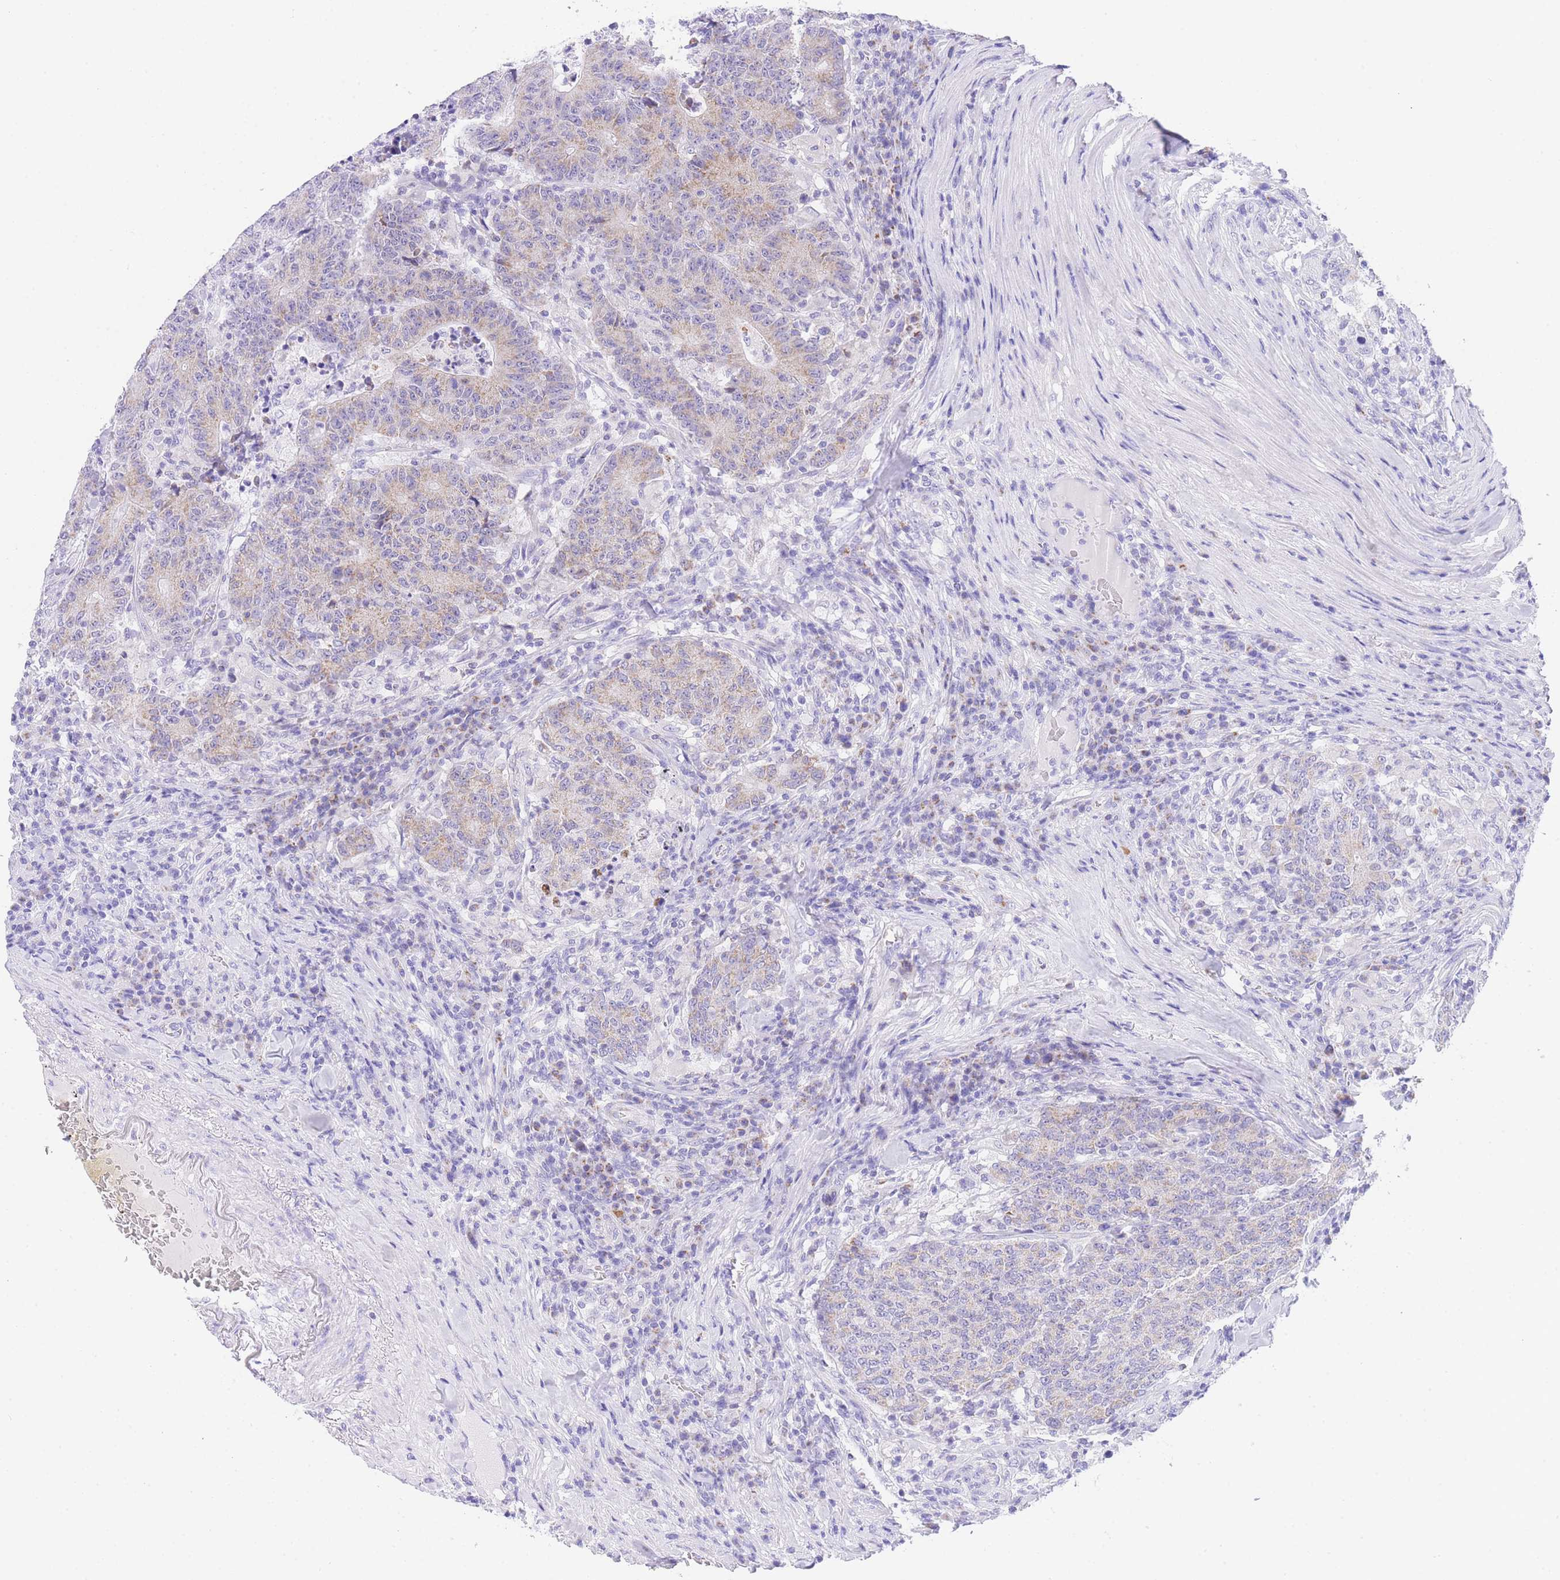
{"staining": {"intensity": "weak", "quantity": "25%-75%", "location": "cytoplasmic/membranous"}, "tissue": "colorectal cancer", "cell_type": "Tumor cells", "image_type": "cancer", "snomed": [{"axis": "morphology", "description": "Adenocarcinoma, NOS"}, {"axis": "topography", "description": "Colon"}], "caption": "About 25%-75% of tumor cells in human colorectal adenocarcinoma display weak cytoplasmic/membranous protein expression as visualized by brown immunohistochemical staining.", "gene": "NKD2", "patient": {"sex": "female", "age": 75}}